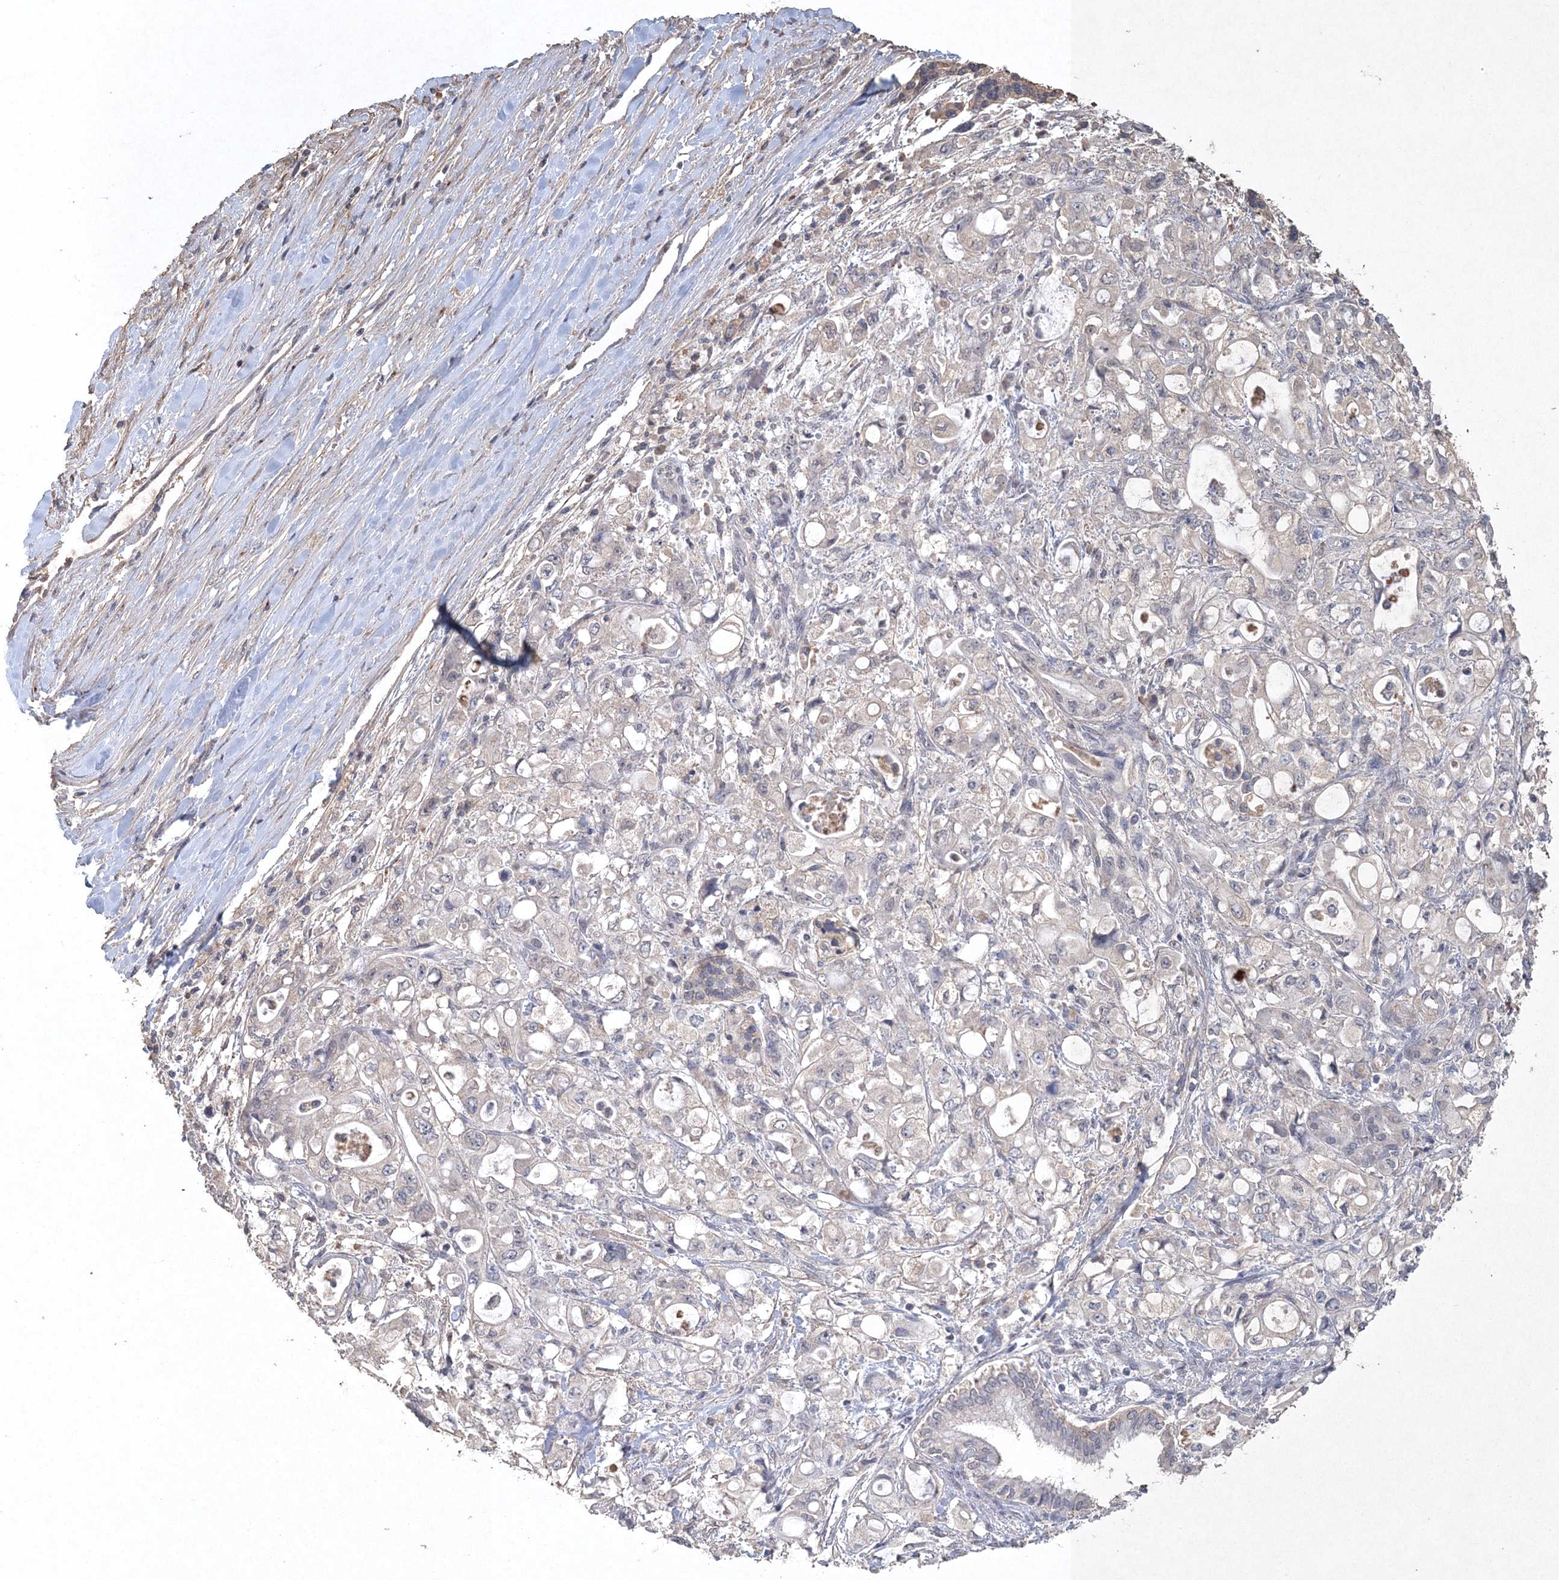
{"staining": {"intensity": "negative", "quantity": "none", "location": "none"}, "tissue": "pancreatic cancer", "cell_type": "Tumor cells", "image_type": "cancer", "snomed": [{"axis": "morphology", "description": "Adenocarcinoma, NOS"}, {"axis": "topography", "description": "Pancreas"}], "caption": "The image exhibits no staining of tumor cells in adenocarcinoma (pancreatic). (Brightfield microscopy of DAB (3,3'-diaminobenzidine) immunohistochemistry (IHC) at high magnification).", "gene": "UIMC1", "patient": {"sex": "male", "age": 79}}